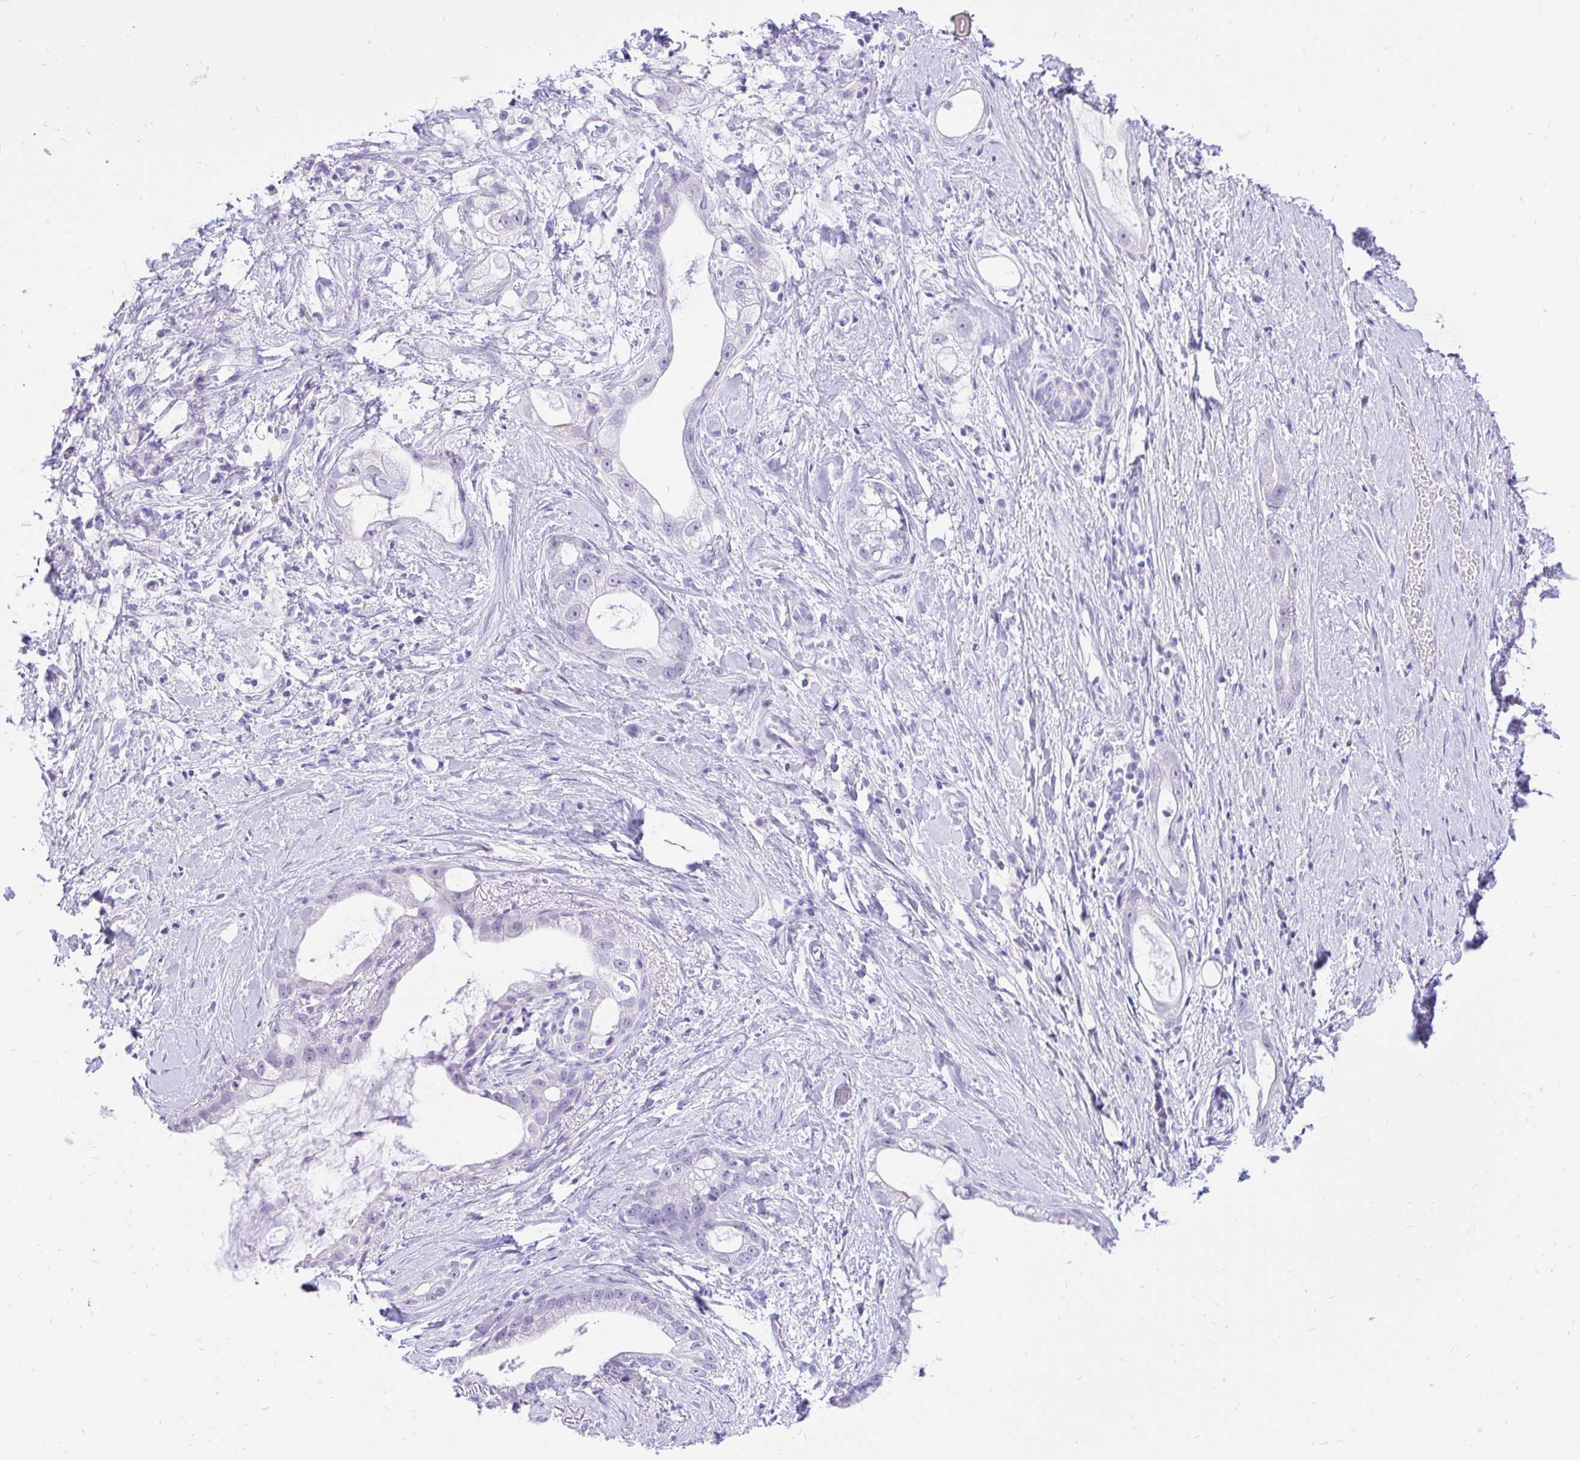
{"staining": {"intensity": "negative", "quantity": "none", "location": "none"}, "tissue": "stomach cancer", "cell_type": "Tumor cells", "image_type": "cancer", "snomed": [{"axis": "morphology", "description": "Adenocarcinoma, NOS"}, {"axis": "topography", "description": "Stomach"}], "caption": "Immunohistochemistry (IHC) histopathology image of stomach adenocarcinoma stained for a protein (brown), which demonstrates no expression in tumor cells. (DAB (3,3'-diaminobenzidine) immunohistochemistry, high magnification).", "gene": "FATE1", "patient": {"sex": "male", "age": 55}}